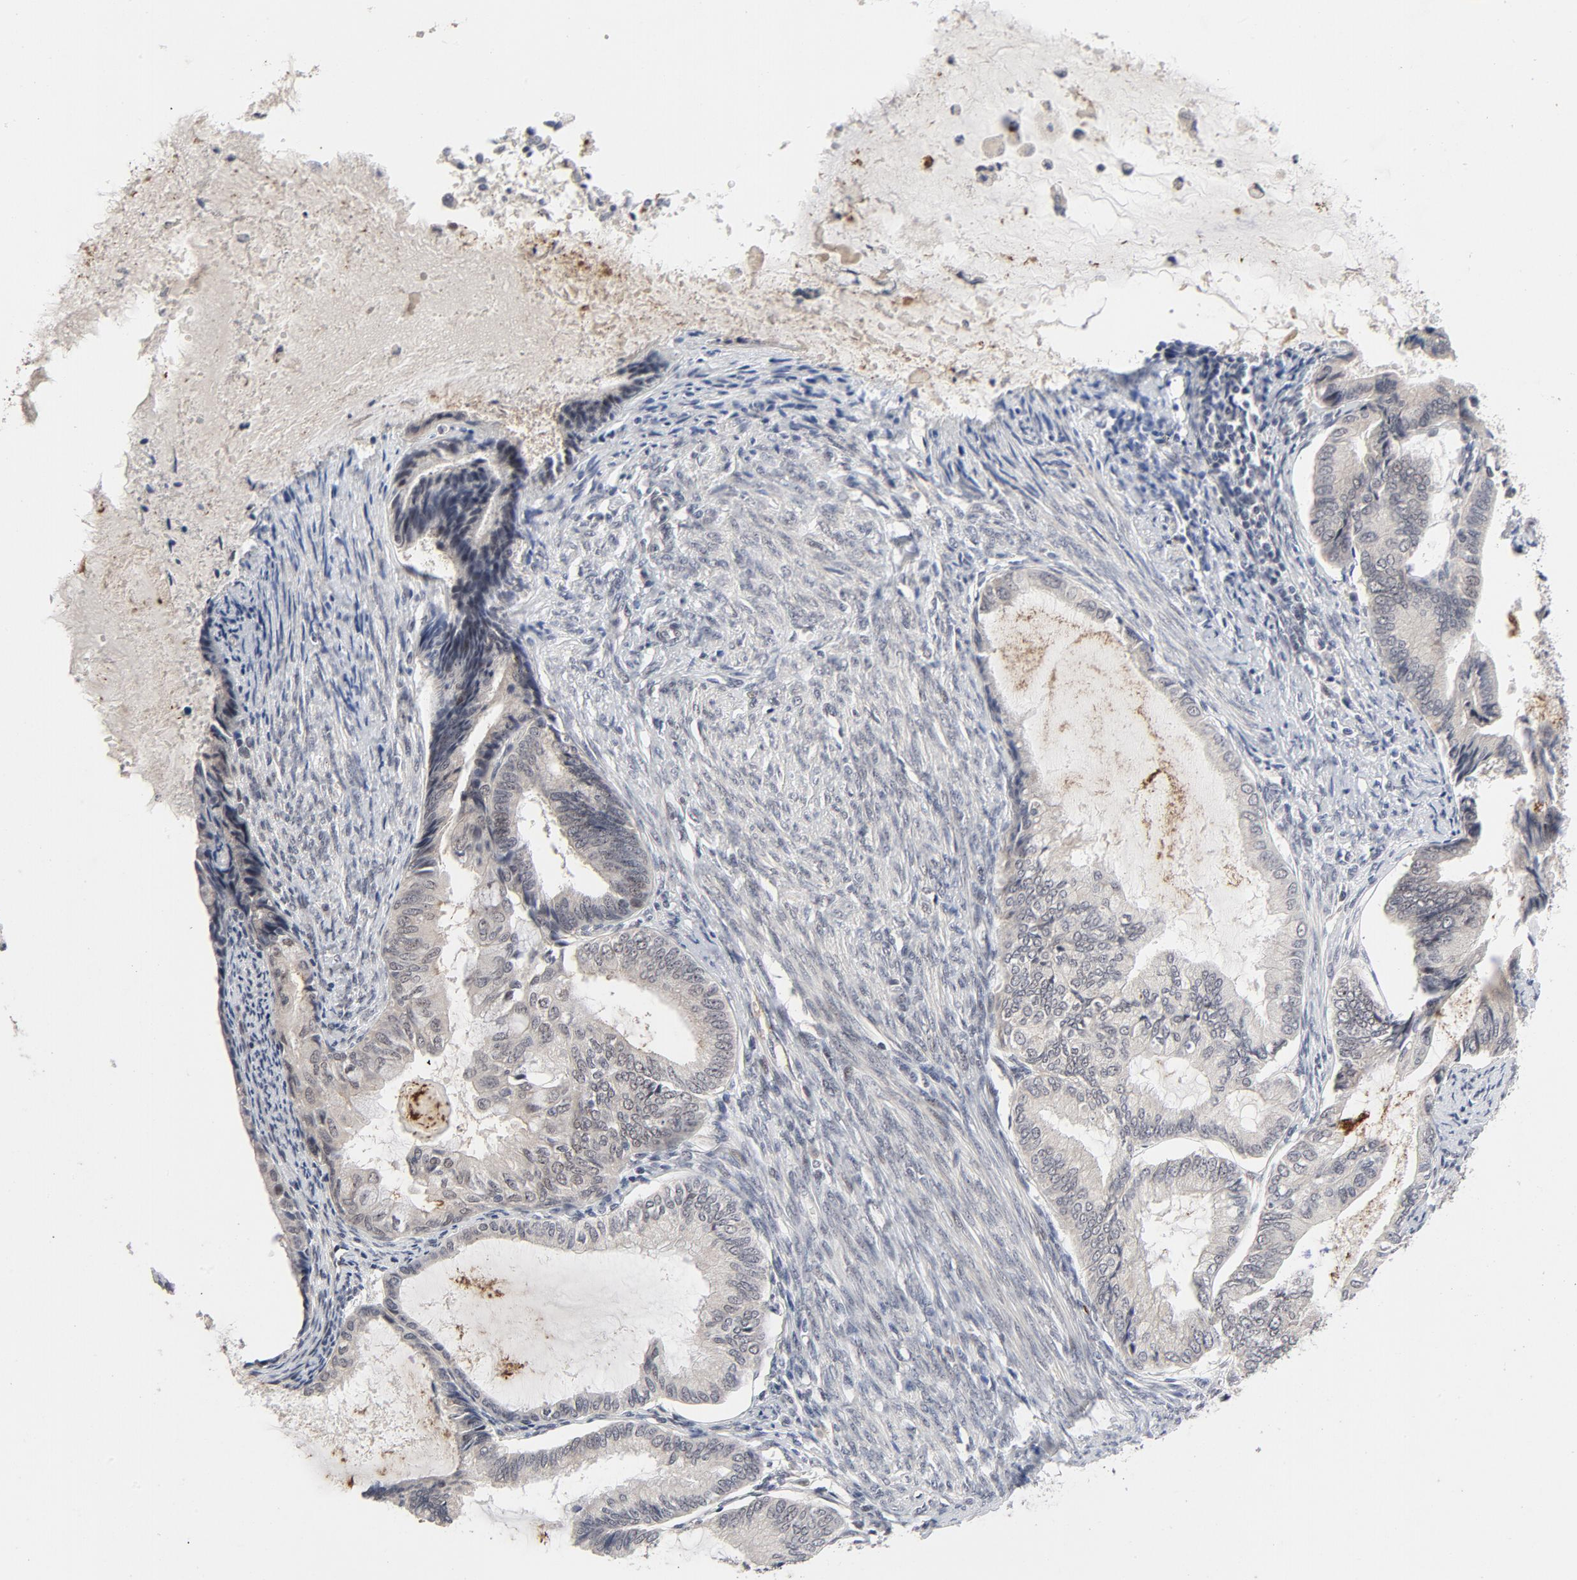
{"staining": {"intensity": "negative", "quantity": "none", "location": "none"}, "tissue": "endometrial cancer", "cell_type": "Tumor cells", "image_type": "cancer", "snomed": [{"axis": "morphology", "description": "Adenocarcinoma, NOS"}, {"axis": "topography", "description": "Endometrium"}], "caption": "Tumor cells show no significant staining in endometrial cancer.", "gene": "ZKSCAN8", "patient": {"sex": "female", "age": 86}}